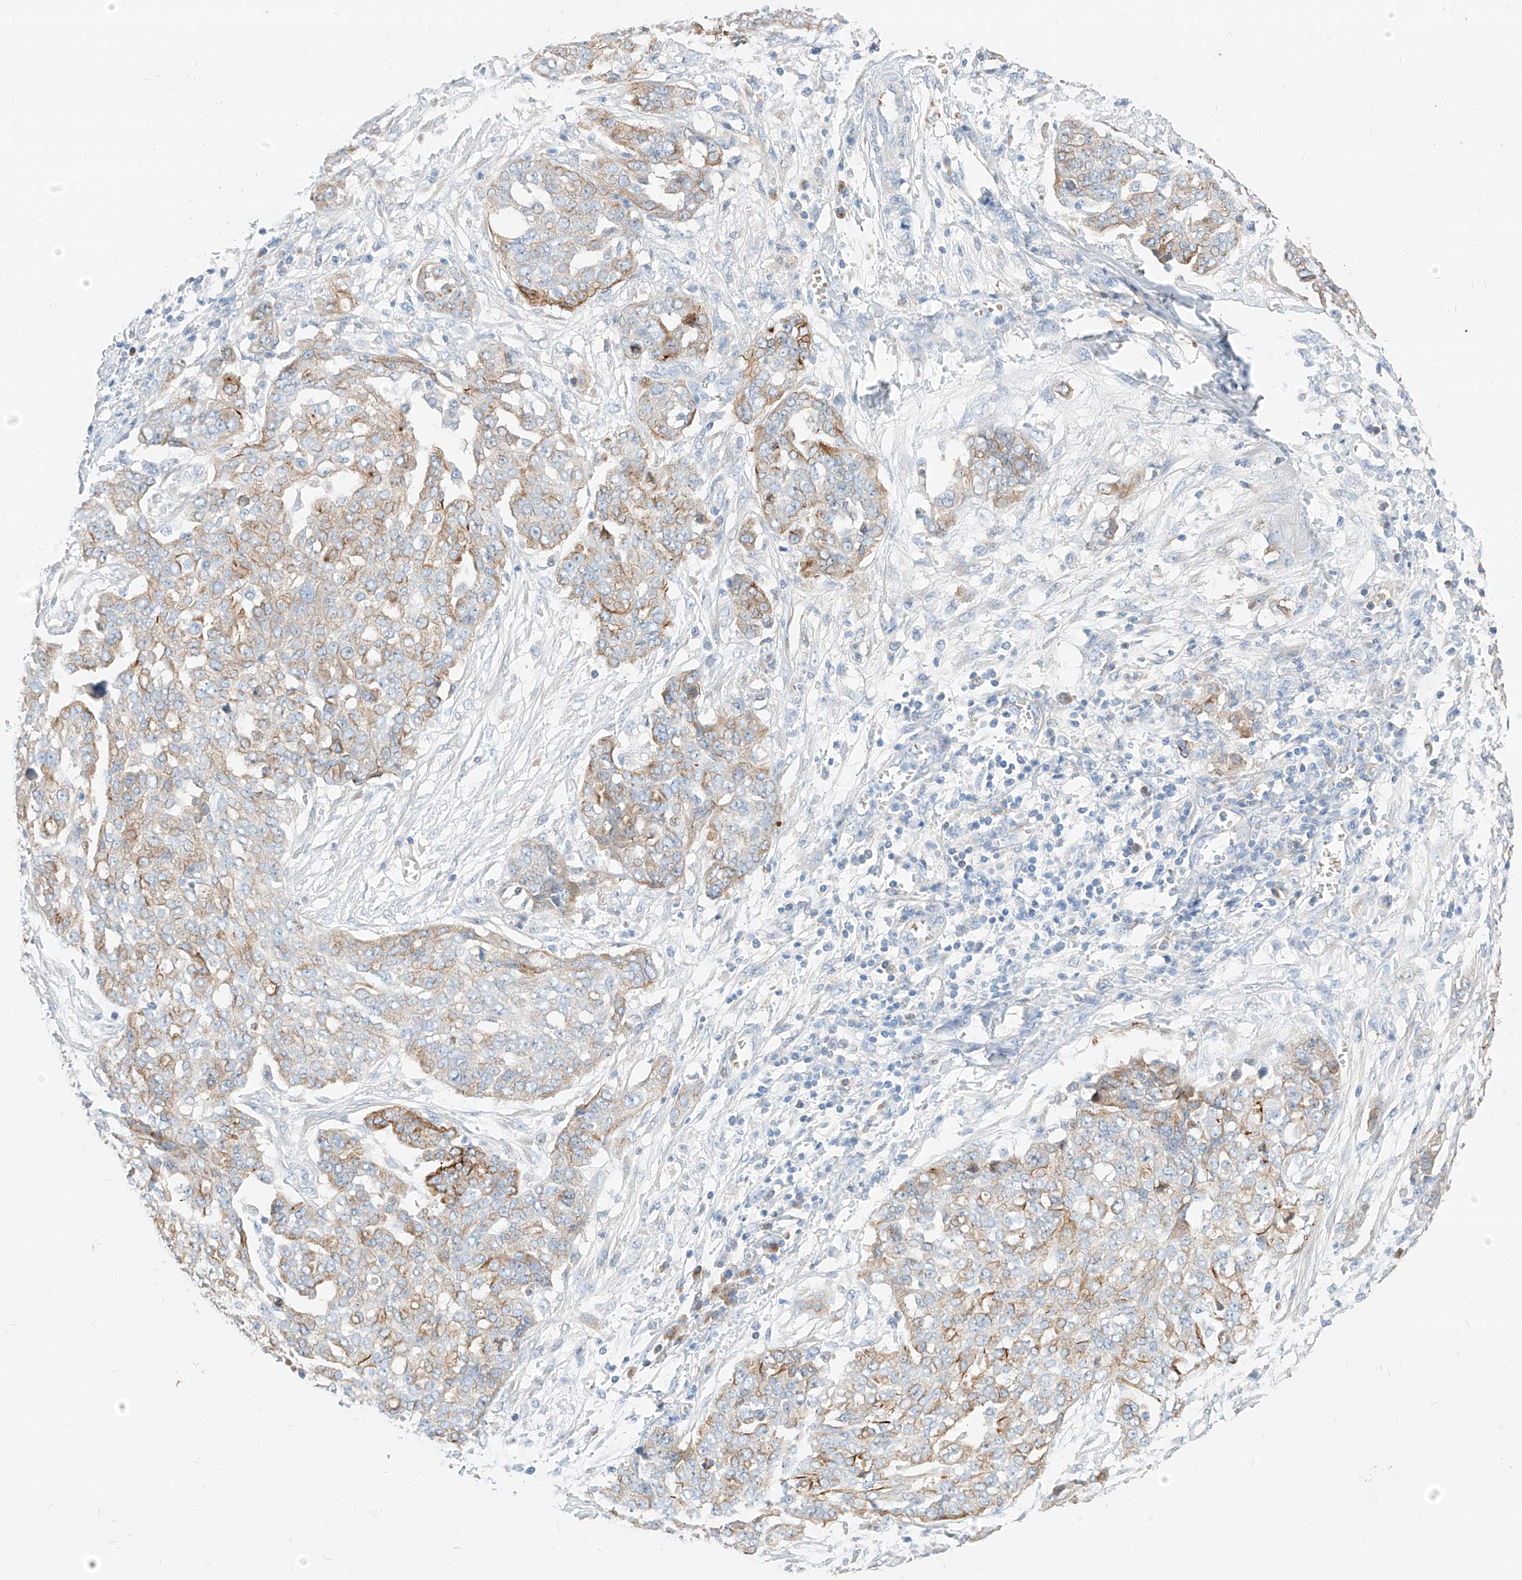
{"staining": {"intensity": "moderate", "quantity": "<25%", "location": "cytoplasmic/membranous"}, "tissue": "ovarian cancer", "cell_type": "Tumor cells", "image_type": "cancer", "snomed": [{"axis": "morphology", "description": "Cystadenocarcinoma, serous, NOS"}, {"axis": "topography", "description": "Soft tissue"}, {"axis": "topography", "description": "Ovary"}], "caption": "This image displays immunohistochemistry (IHC) staining of ovarian cancer, with low moderate cytoplasmic/membranous expression in about <25% of tumor cells.", "gene": "MAP7", "patient": {"sex": "female", "age": 57}}